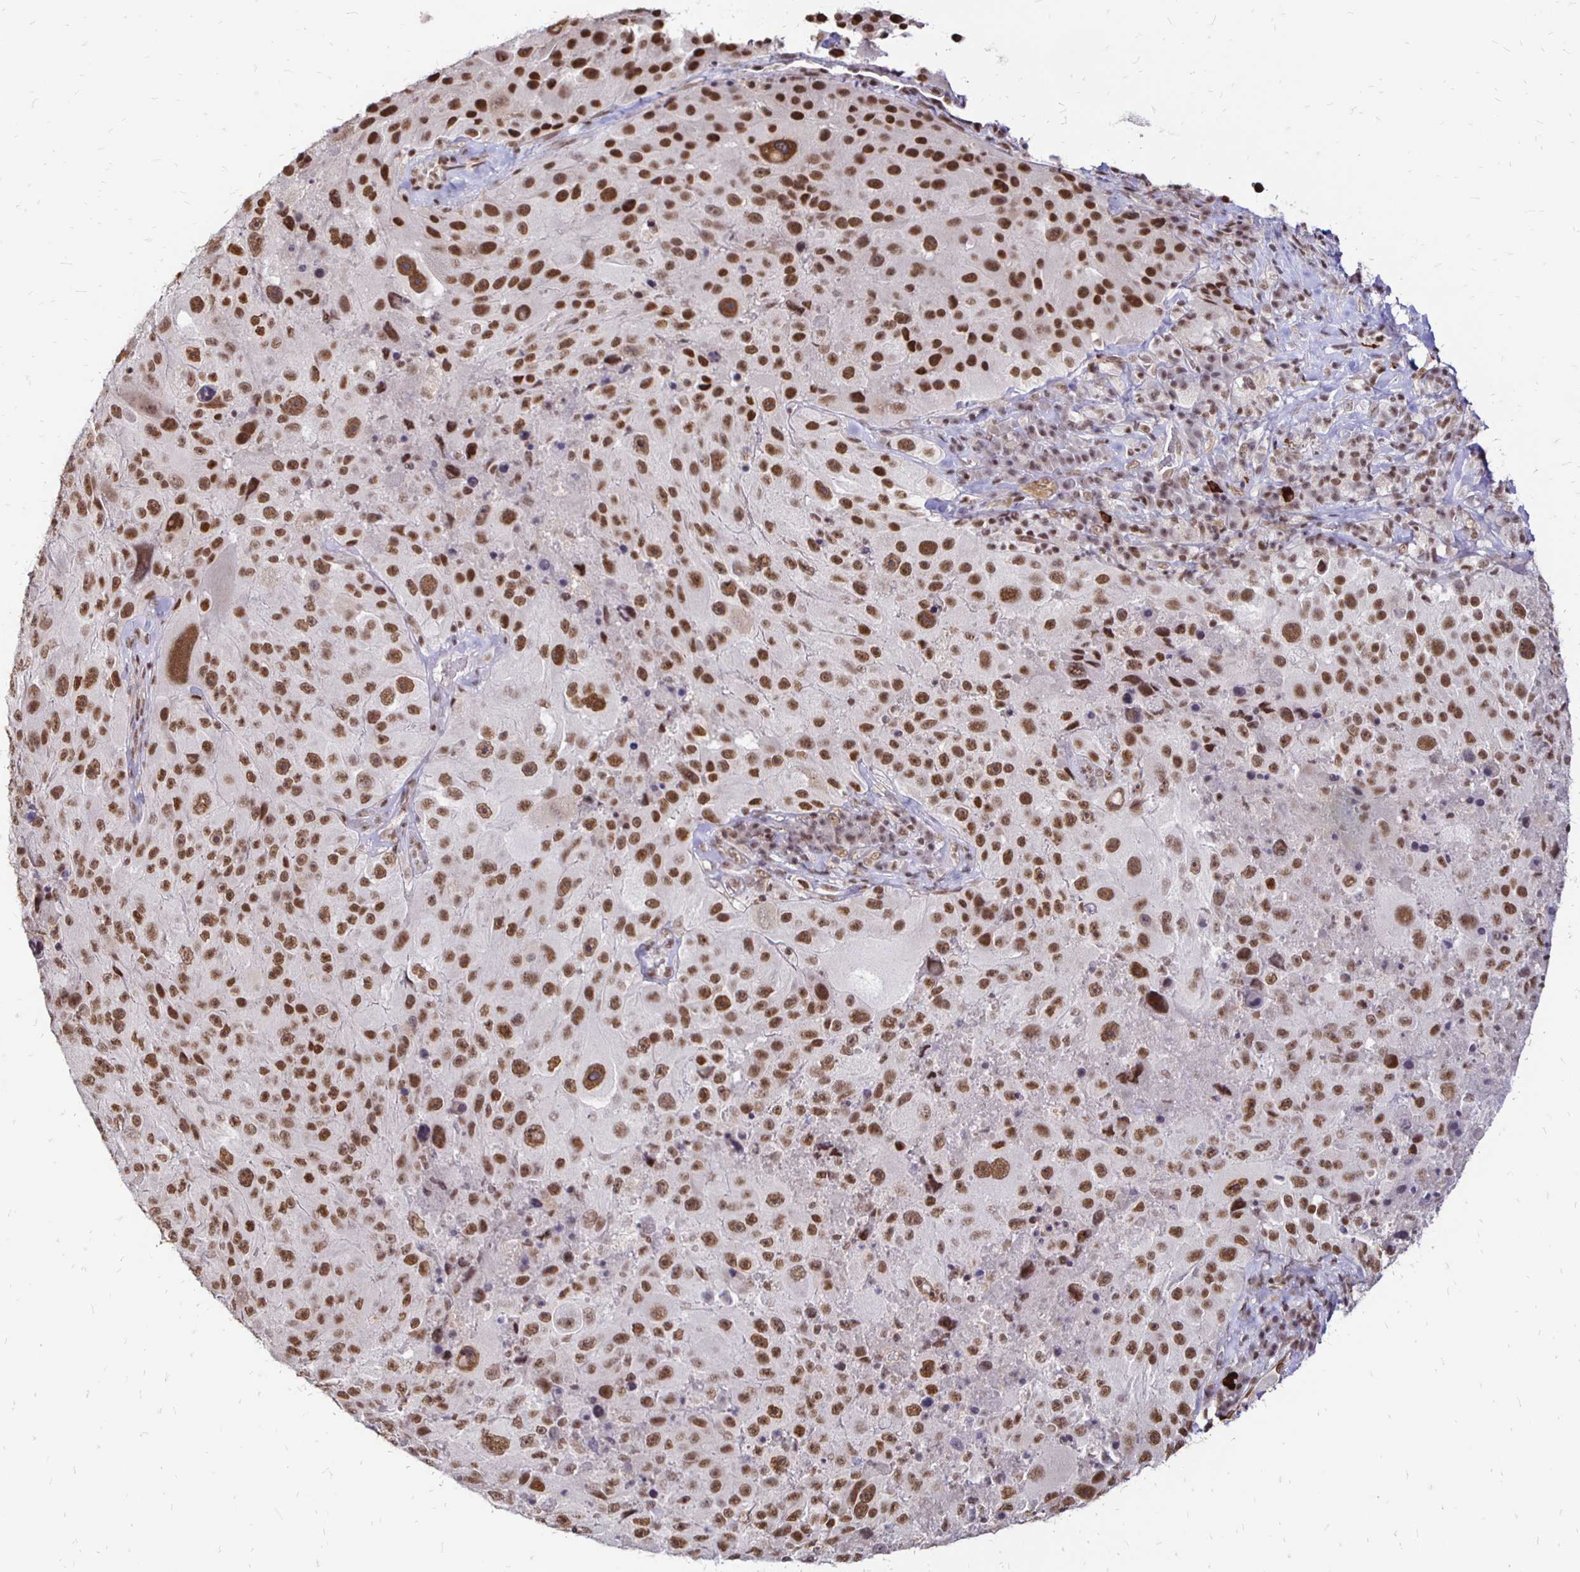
{"staining": {"intensity": "strong", "quantity": ">75%", "location": "nuclear"}, "tissue": "melanoma", "cell_type": "Tumor cells", "image_type": "cancer", "snomed": [{"axis": "morphology", "description": "Malignant melanoma, Metastatic site"}, {"axis": "topography", "description": "Lymph node"}], "caption": "The image shows staining of melanoma, revealing strong nuclear protein expression (brown color) within tumor cells.", "gene": "SIN3A", "patient": {"sex": "male", "age": 62}}